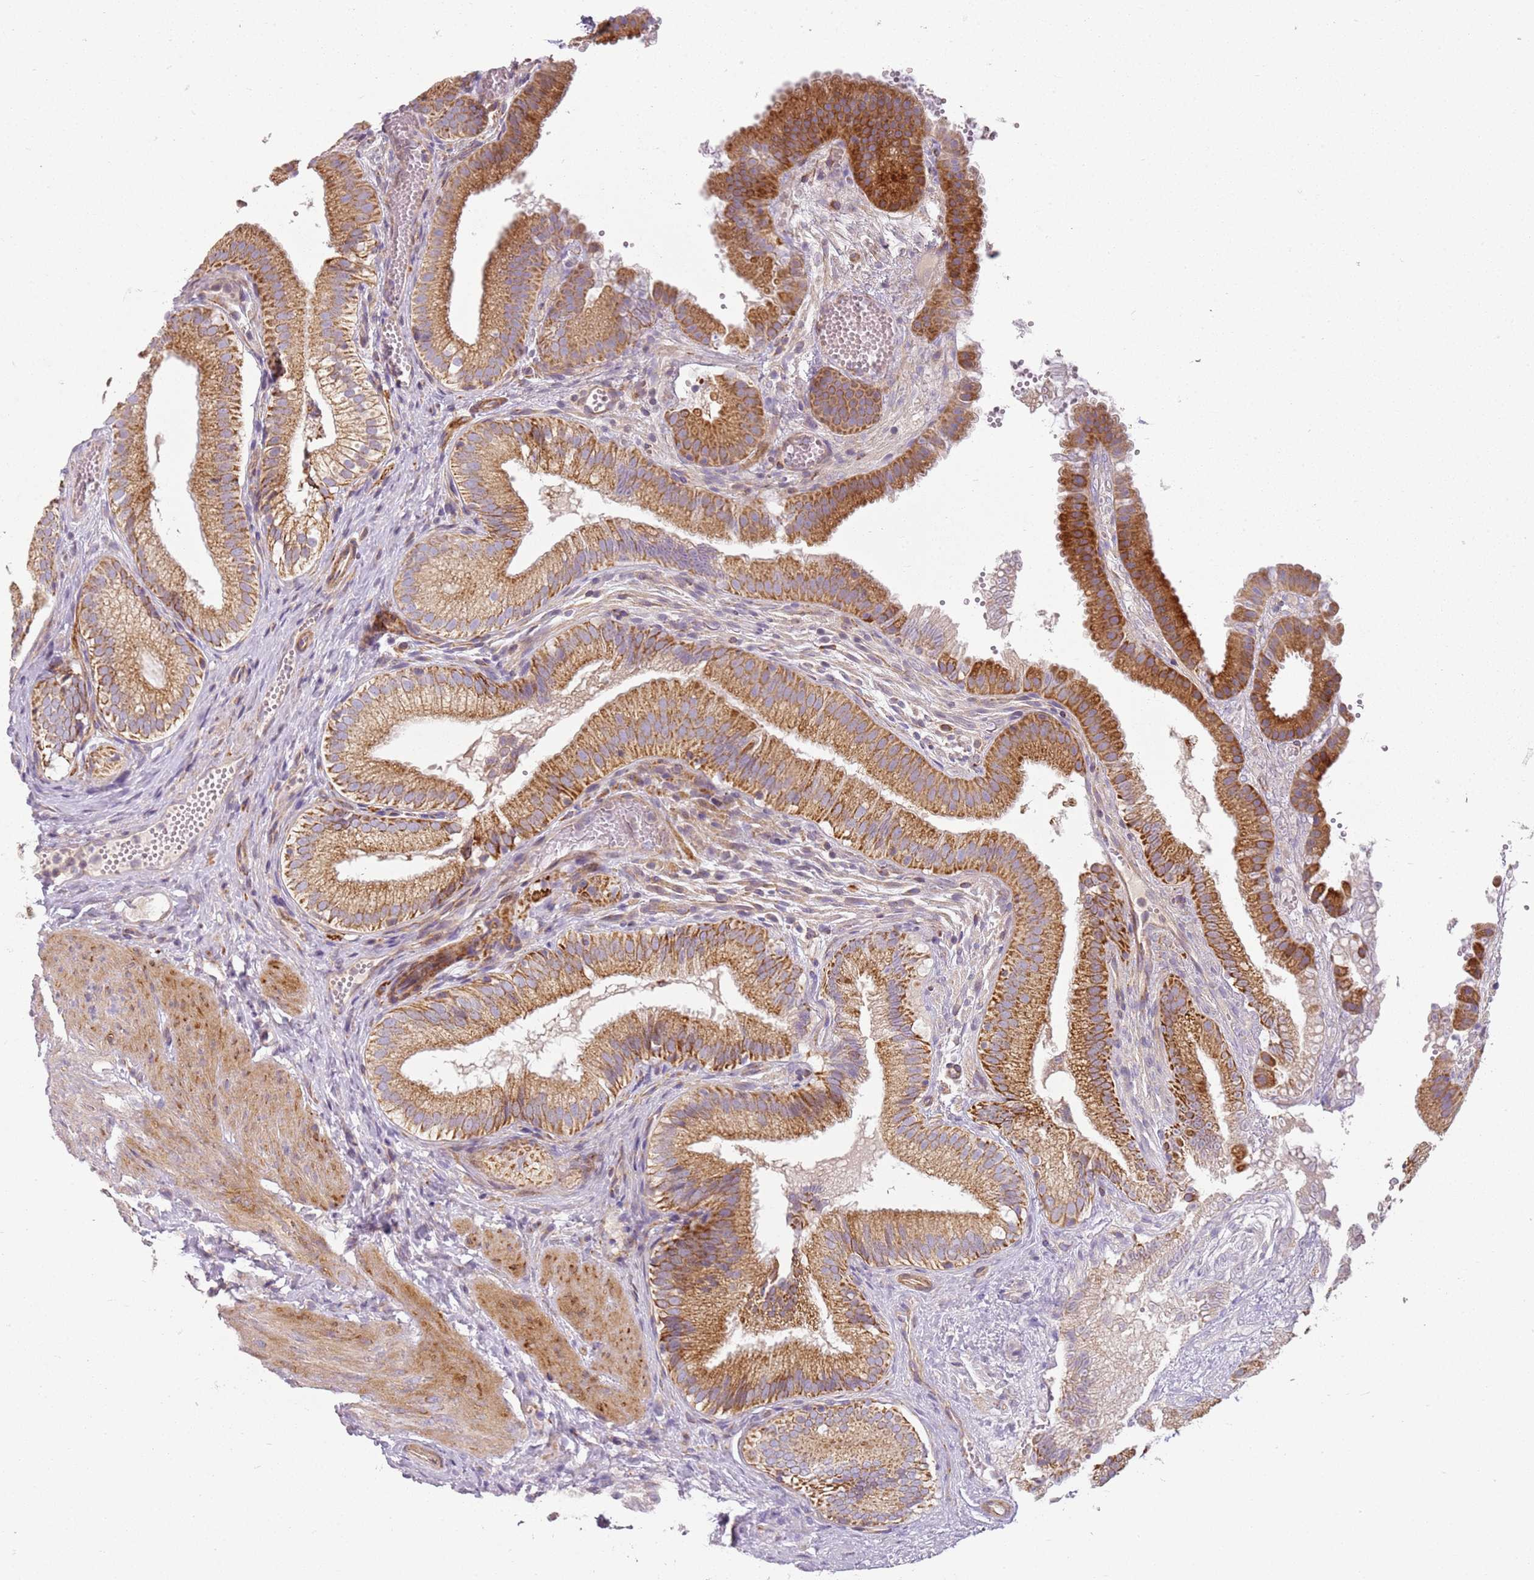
{"staining": {"intensity": "strong", "quantity": ">75%", "location": "cytoplasmic/membranous"}, "tissue": "gallbladder", "cell_type": "Glandular cells", "image_type": "normal", "snomed": [{"axis": "morphology", "description": "Normal tissue, NOS"}, {"axis": "topography", "description": "Gallbladder"}], "caption": "Protein expression analysis of benign human gallbladder reveals strong cytoplasmic/membranous positivity in approximately >75% of glandular cells.", "gene": "TMEM200C", "patient": {"sex": "female", "age": 30}}